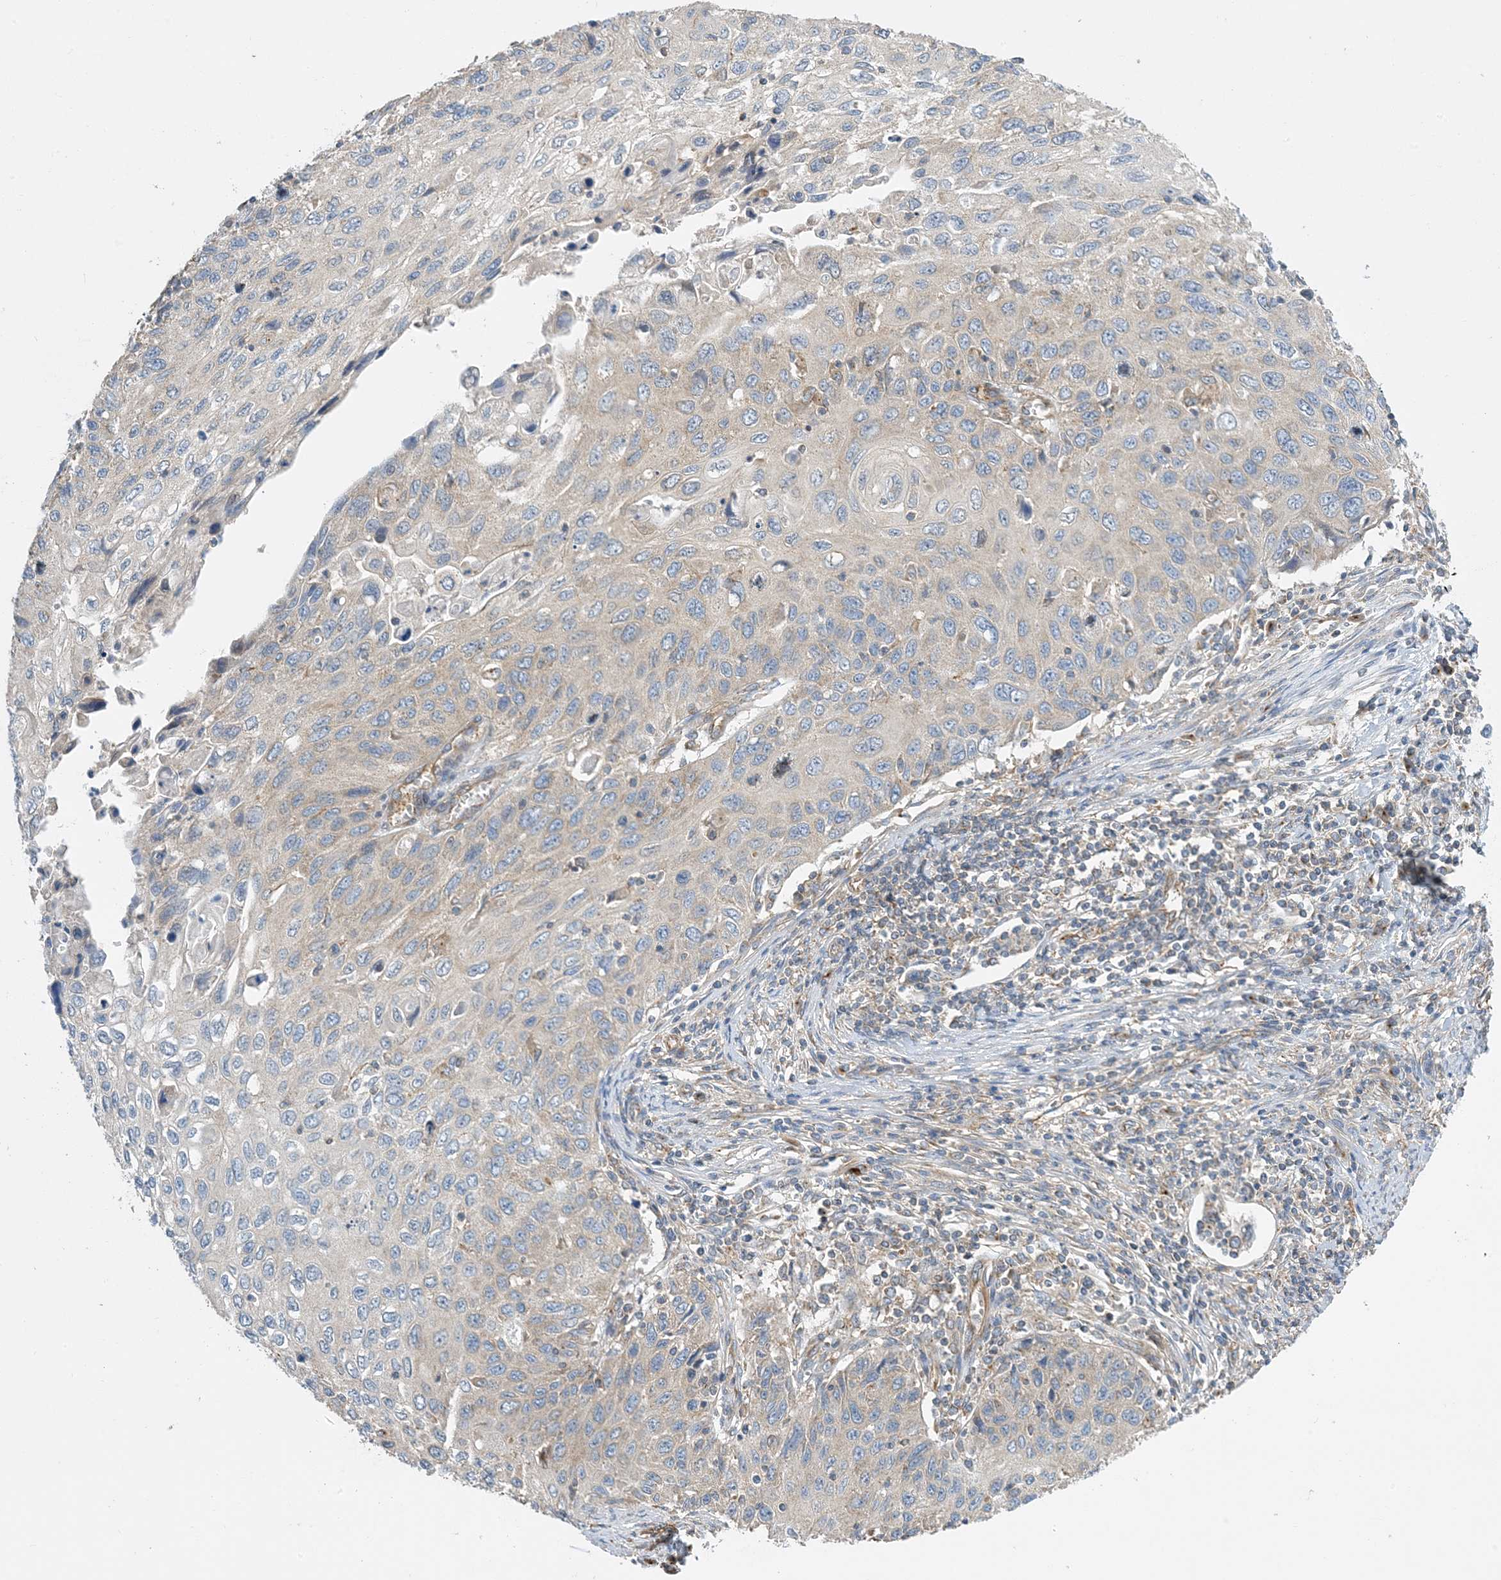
{"staining": {"intensity": "negative", "quantity": "none", "location": "none"}, "tissue": "cervical cancer", "cell_type": "Tumor cells", "image_type": "cancer", "snomed": [{"axis": "morphology", "description": "Squamous cell carcinoma, NOS"}, {"axis": "topography", "description": "Cervix"}], "caption": "An immunohistochemistry (IHC) histopathology image of cervical cancer is shown. There is no staining in tumor cells of cervical cancer.", "gene": "SIDT1", "patient": {"sex": "female", "age": 70}}